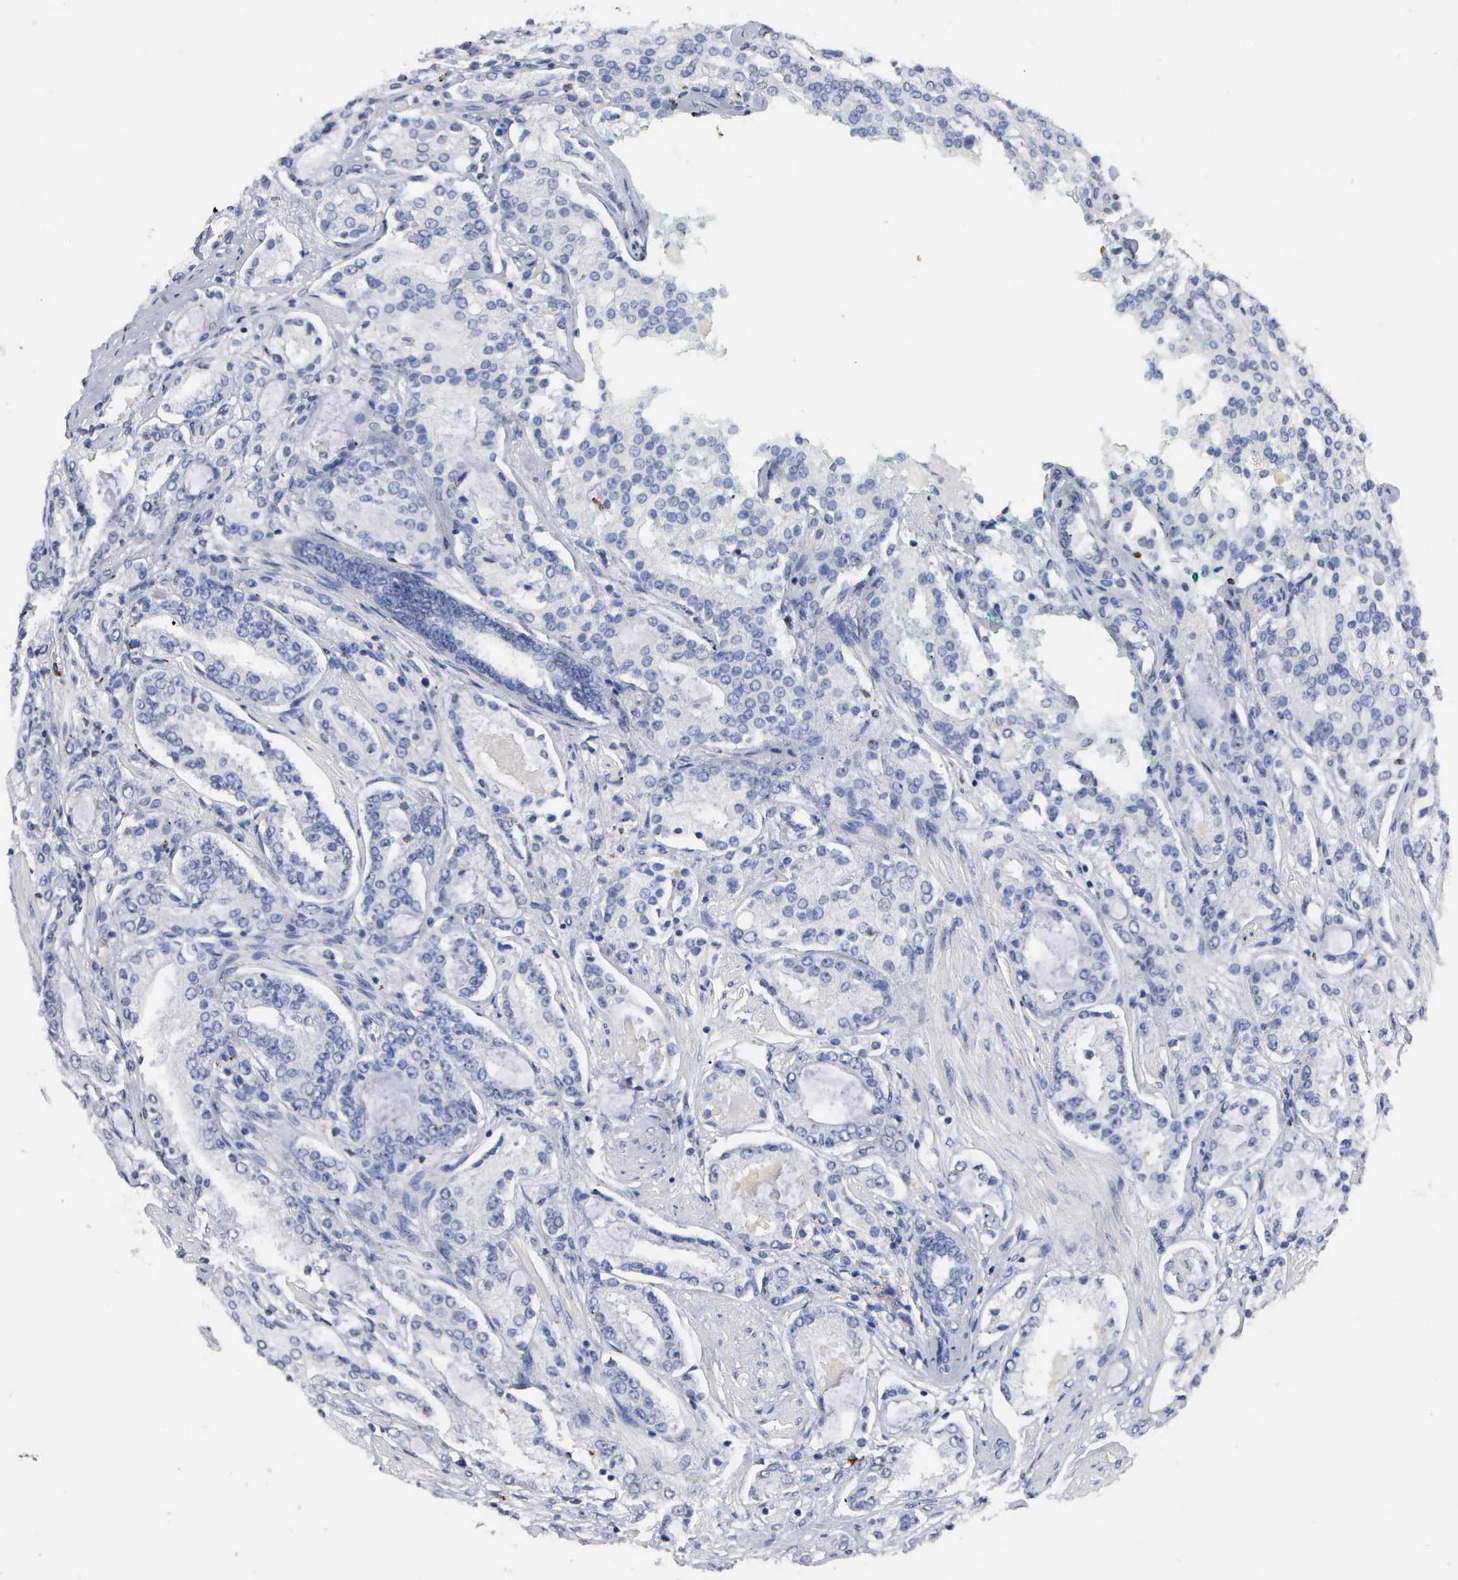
{"staining": {"intensity": "negative", "quantity": "none", "location": "none"}, "tissue": "prostate cancer", "cell_type": "Tumor cells", "image_type": "cancer", "snomed": [{"axis": "morphology", "description": "Adenocarcinoma, Medium grade"}, {"axis": "topography", "description": "Prostate"}], "caption": "This is a image of IHC staining of prostate cancer (medium-grade adenocarcinoma), which shows no staining in tumor cells.", "gene": "ASPHD2", "patient": {"sex": "male", "age": 72}}